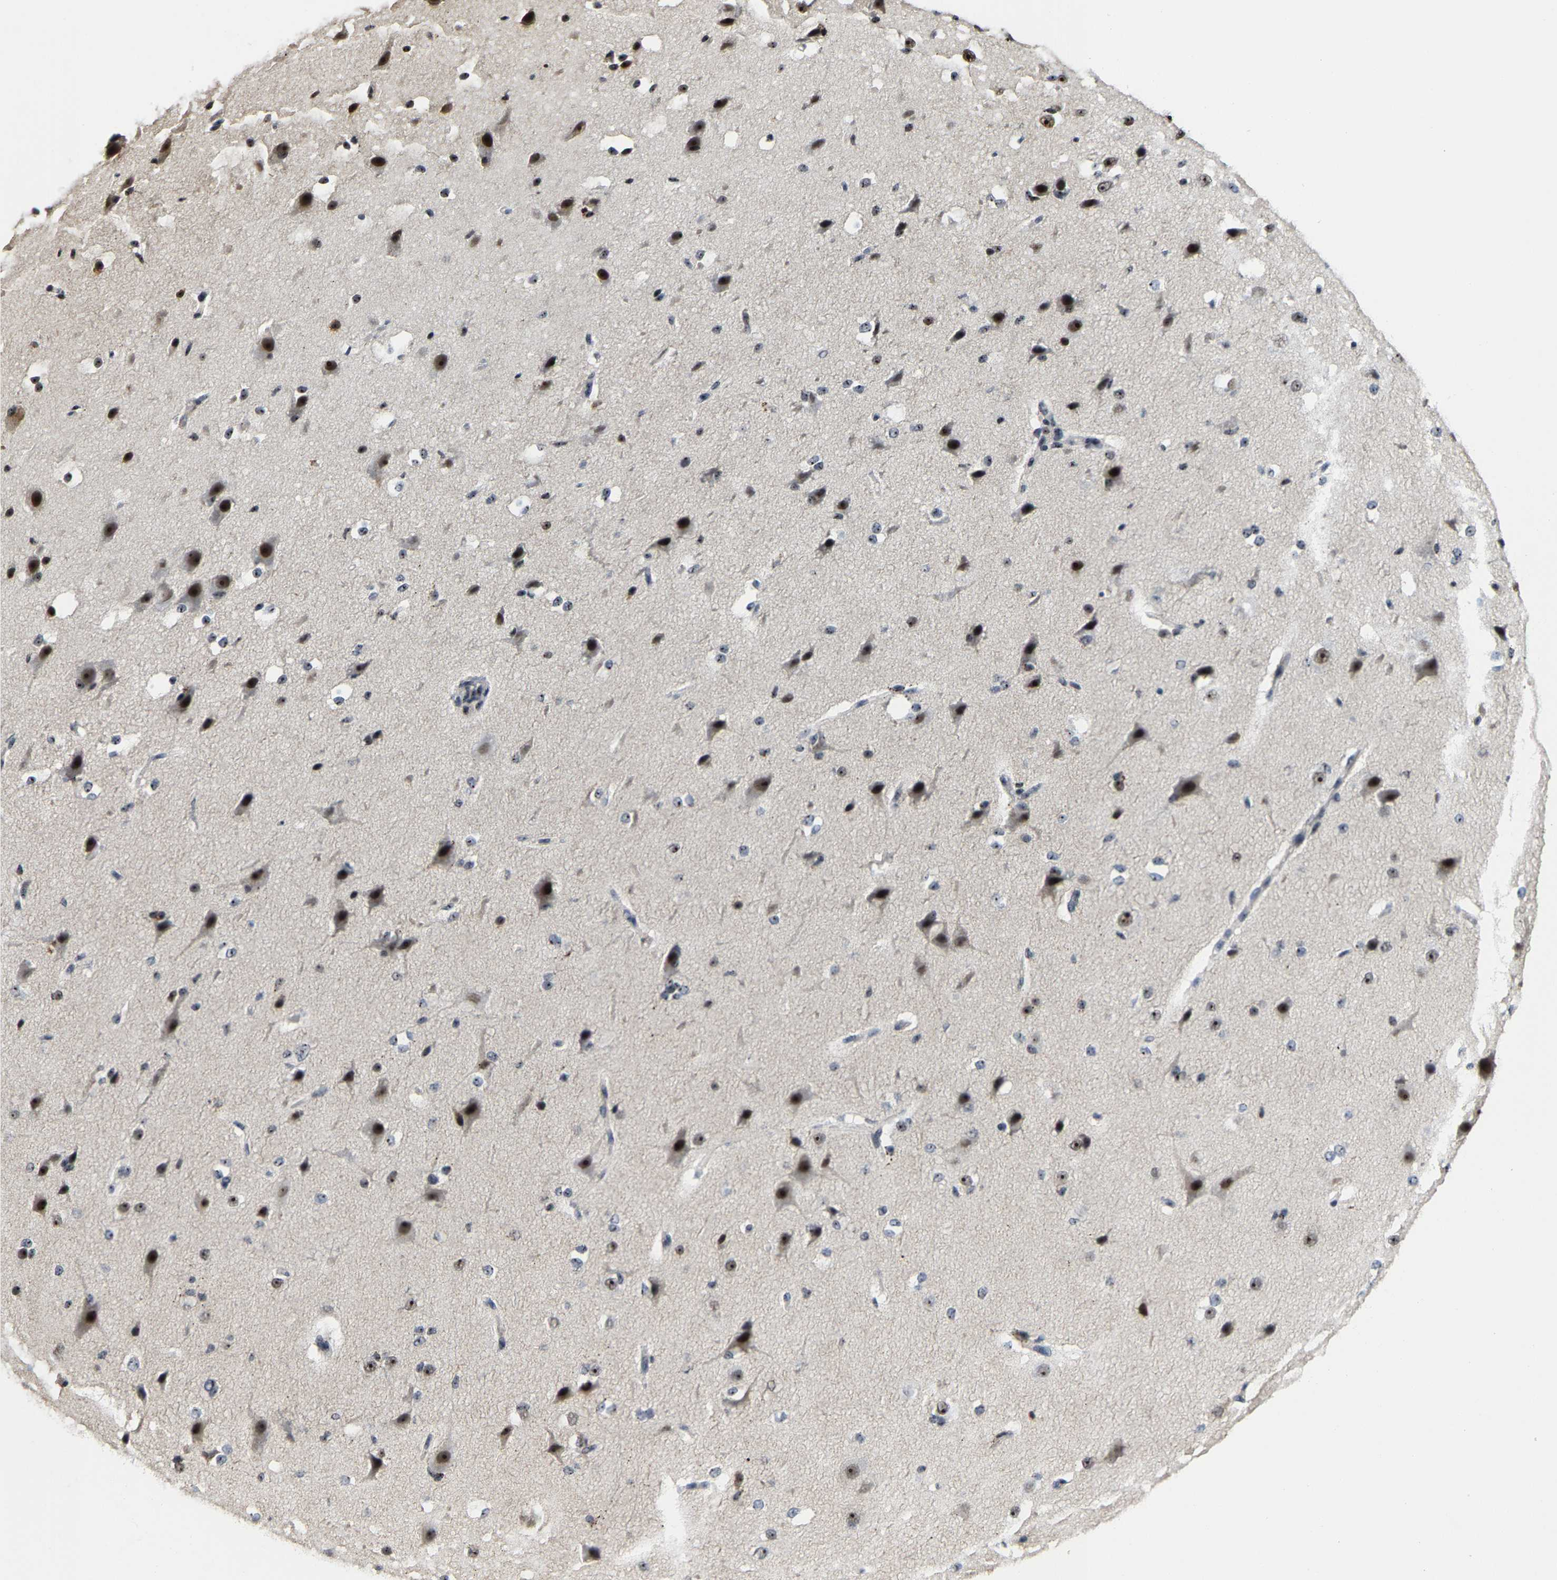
{"staining": {"intensity": "moderate", "quantity": "<25%", "location": "nuclear"}, "tissue": "cerebral cortex", "cell_type": "Endothelial cells", "image_type": "normal", "snomed": [{"axis": "morphology", "description": "Normal tissue, NOS"}, {"axis": "morphology", "description": "Developmental malformation"}, {"axis": "topography", "description": "Cerebral cortex"}], "caption": "Endothelial cells exhibit low levels of moderate nuclear staining in about <25% of cells in benign human cerebral cortex.", "gene": "NOP58", "patient": {"sex": "female", "age": 30}}